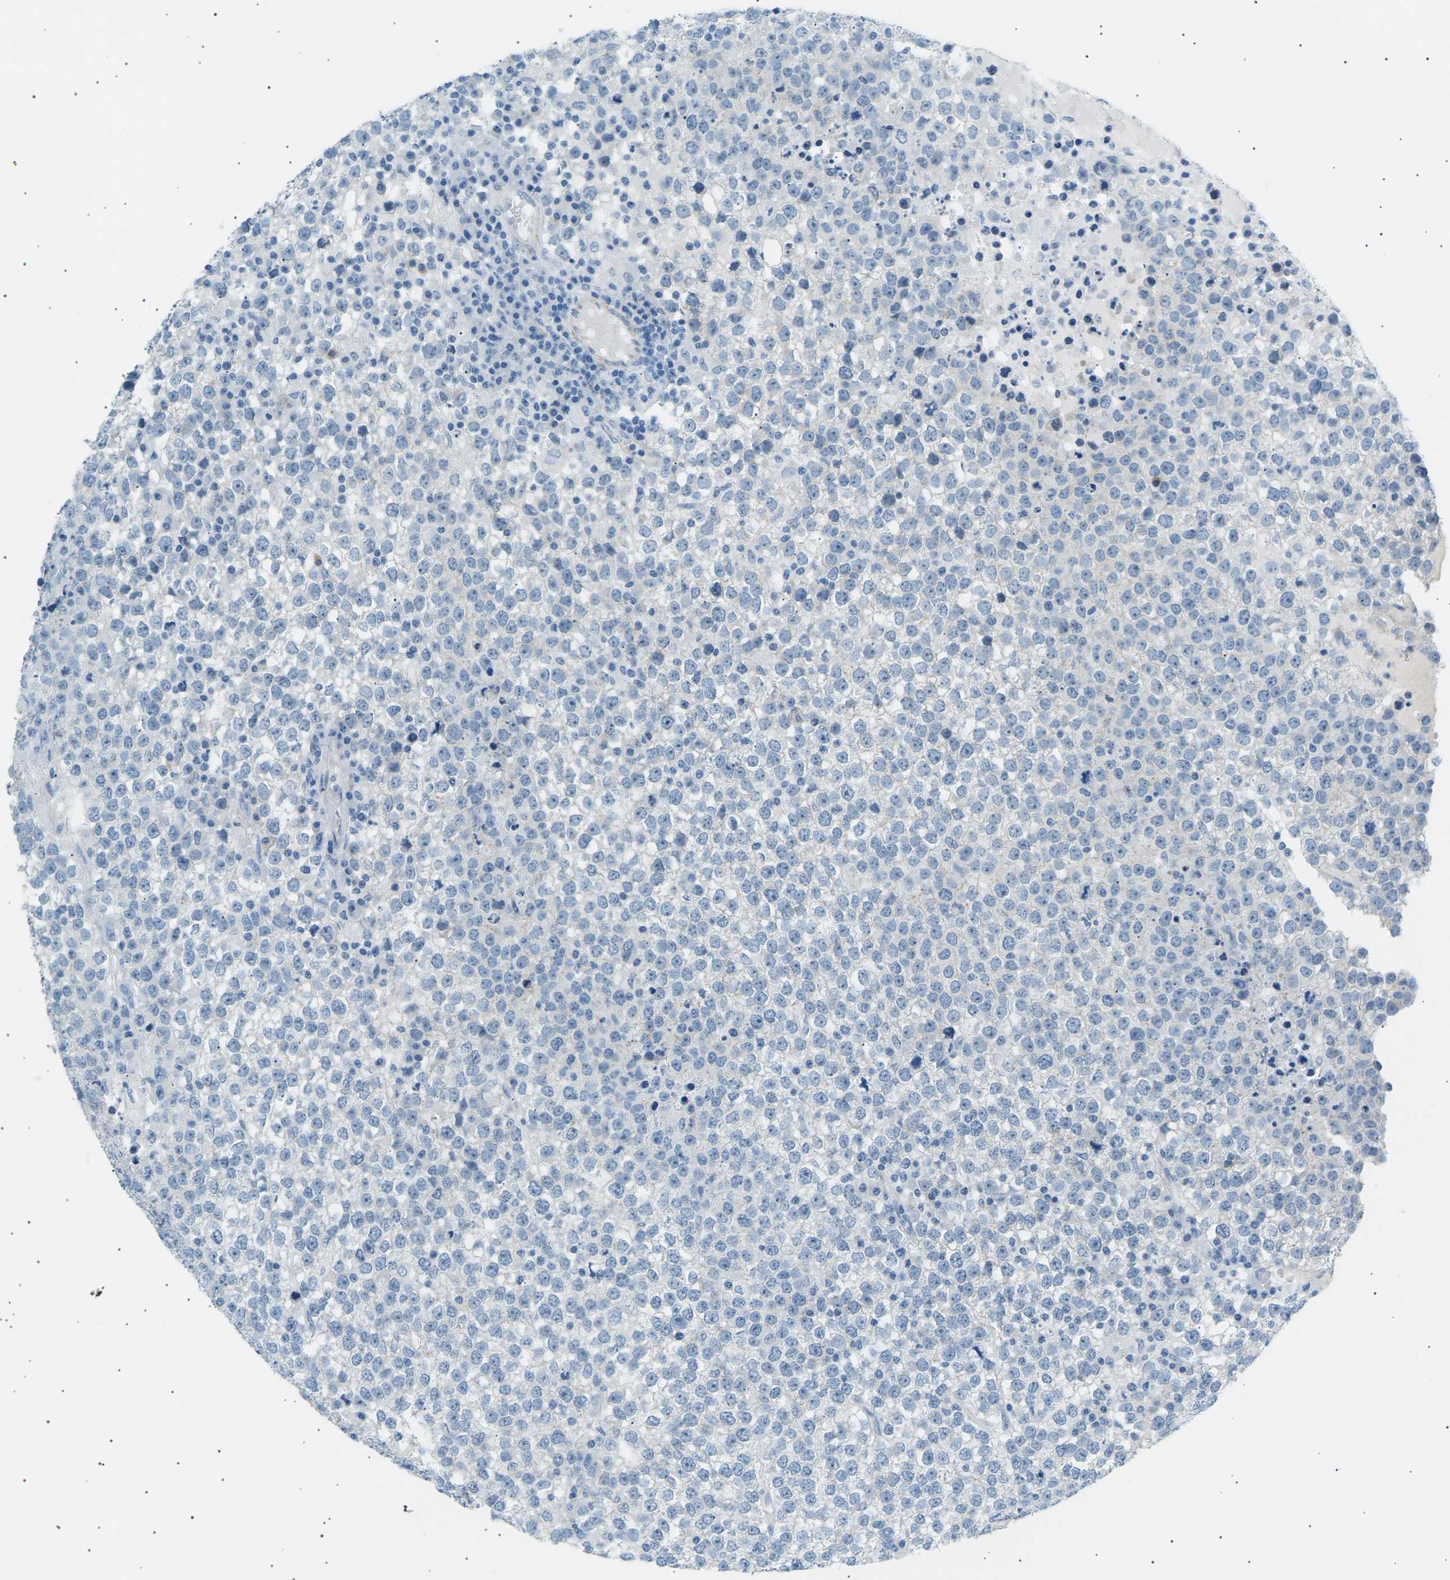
{"staining": {"intensity": "negative", "quantity": "none", "location": "none"}, "tissue": "testis cancer", "cell_type": "Tumor cells", "image_type": "cancer", "snomed": [{"axis": "morphology", "description": "Seminoma, NOS"}, {"axis": "topography", "description": "Testis"}], "caption": "IHC of human seminoma (testis) exhibits no staining in tumor cells.", "gene": "SEPTIN5", "patient": {"sex": "male", "age": 65}}